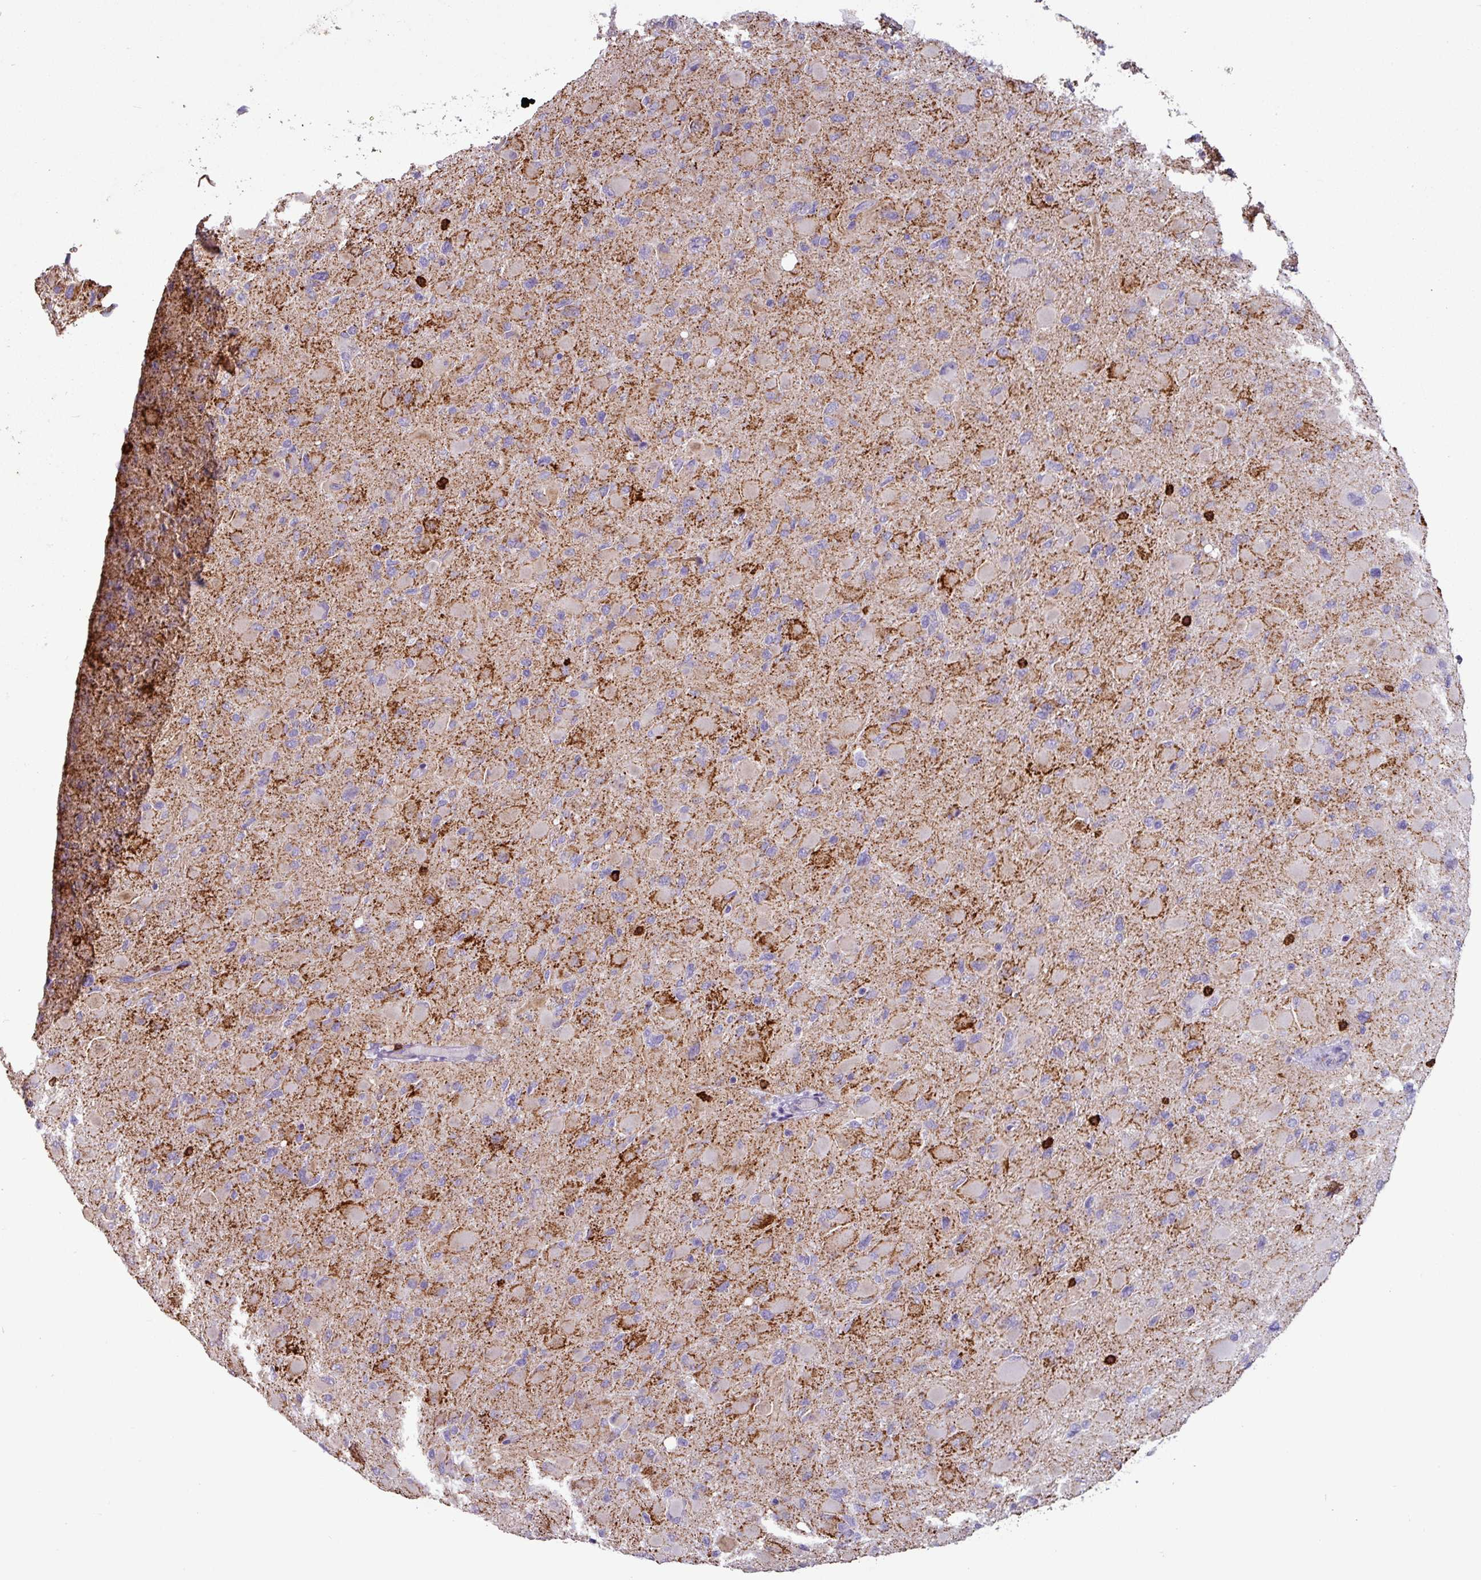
{"staining": {"intensity": "strong", "quantity": "<25%", "location": "cytoplasmic/membranous"}, "tissue": "glioma", "cell_type": "Tumor cells", "image_type": "cancer", "snomed": [{"axis": "morphology", "description": "Glioma, malignant, High grade"}, {"axis": "topography", "description": "Cerebral cortex"}], "caption": "Human glioma stained with a brown dye shows strong cytoplasmic/membranous positive expression in about <25% of tumor cells.", "gene": "CD8A", "patient": {"sex": "female", "age": 36}}